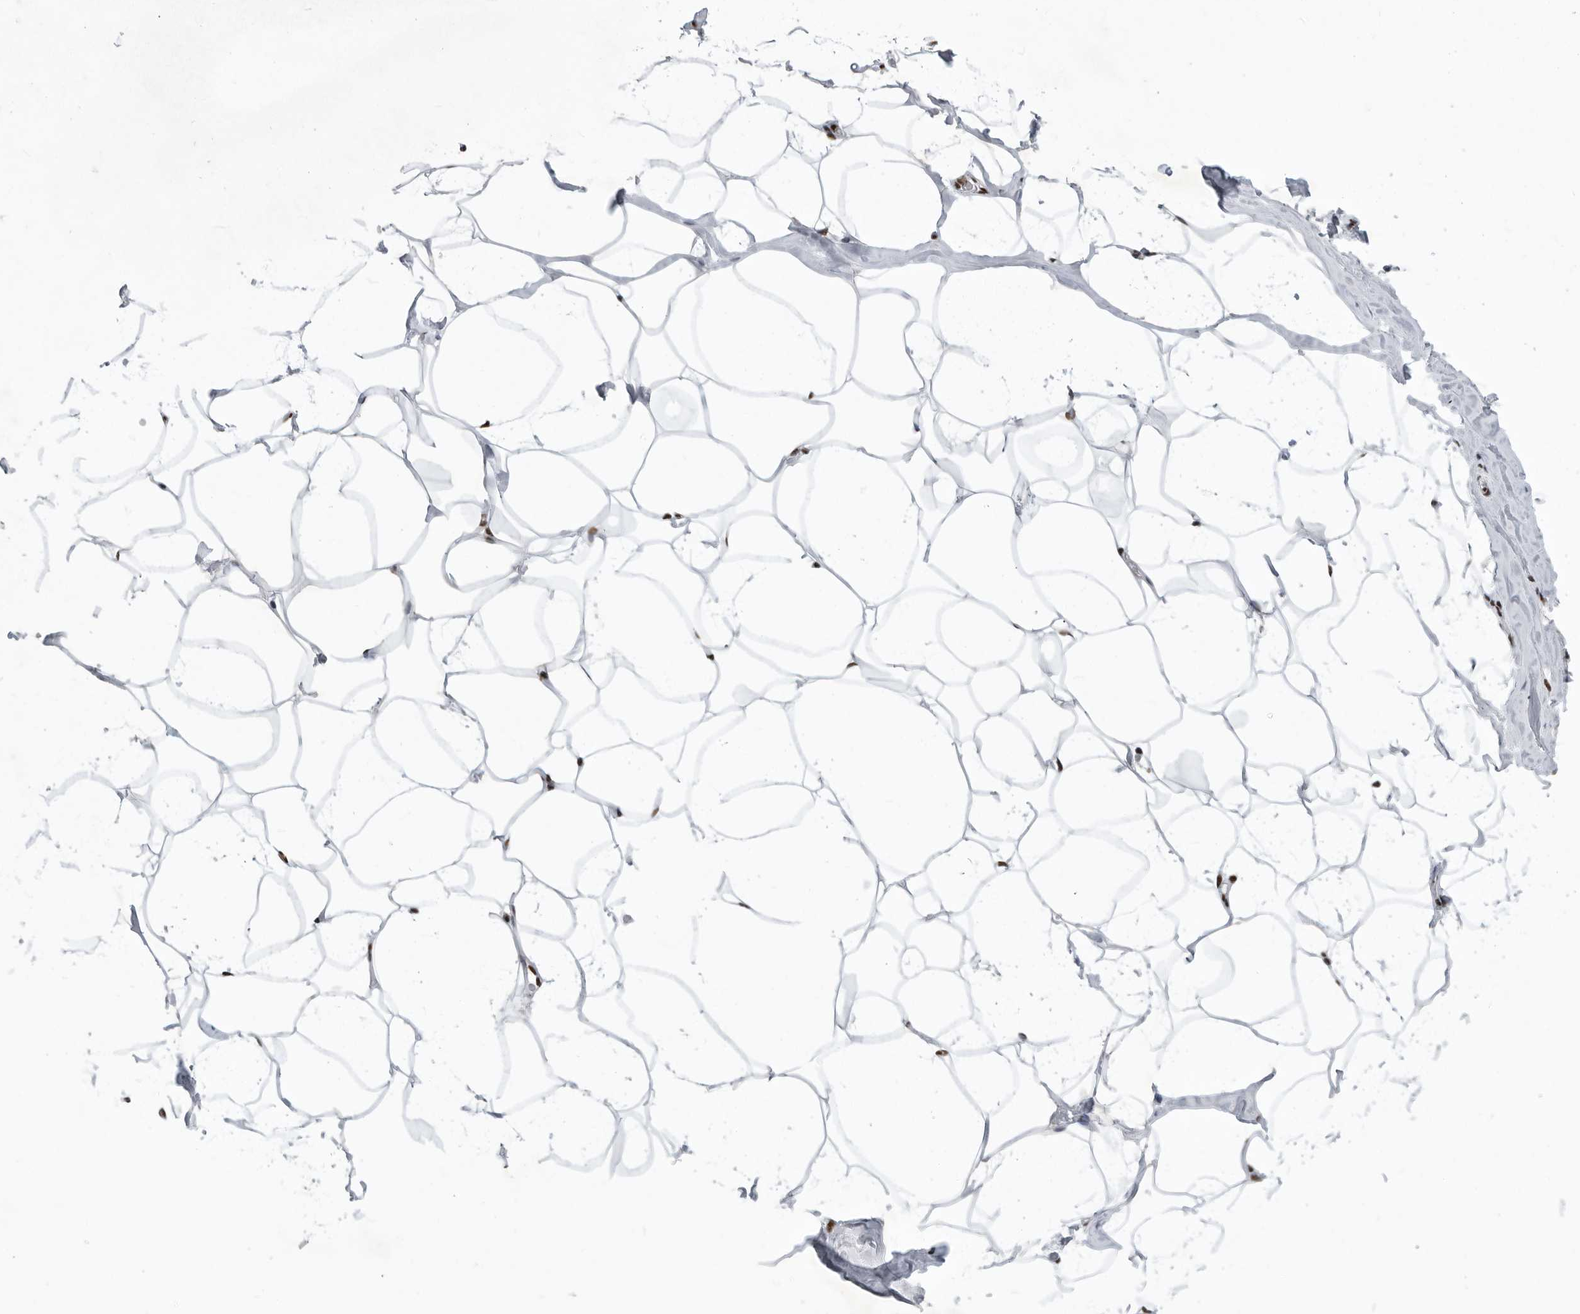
{"staining": {"intensity": "weak", "quantity": ">75%", "location": "nuclear"}, "tissue": "adipose tissue", "cell_type": "Adipocytes", "image_type": "normal", "snomed": [{"axis": "morphology", "description": "Normal tissue, NOS"}, {"axis": "morphology", "description": "Fibrosis, NOS"}, {"axis": "topography", "description": "Breast"}, {"axis": "topography", "description": "Adipose tissue"}], "caption": "Adipose tissue was stained to show a protein in brown. There is low levels of weak nuclear staining in approximately >75% of adipocytes. (Stains: DAB in brown, nuclei in blue, Microscopy: brightfield microscopy at high magnification).", "gene": "BCLAF1", "patient": {"sex": "female", "age": 39}}